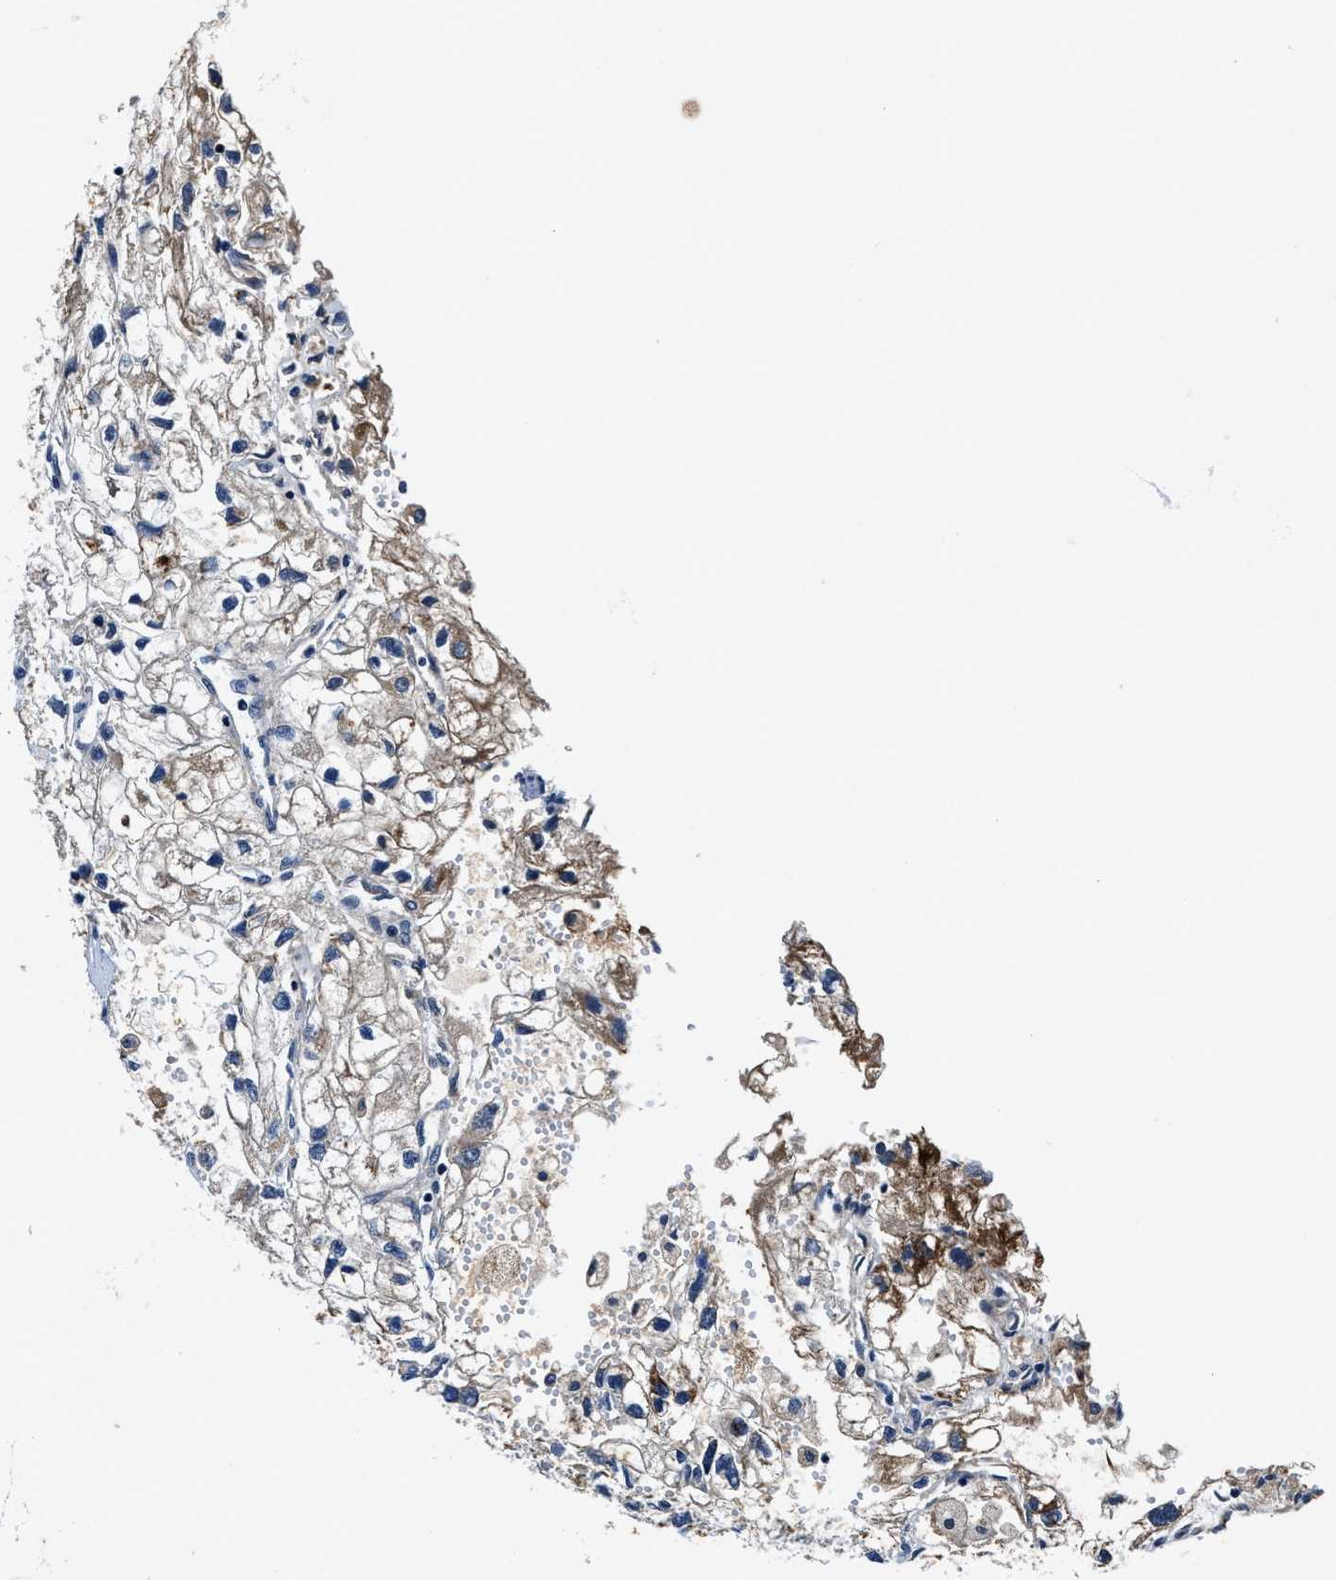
{"staining": {"intensity": "weak", "quantity": "<25%", "location": "cytoplasmic/membranous"}, "tissue": "renal cancer", "cell_type": "Tumor cells", "image_type": "cancer", "snomed": [{"axis": "morphology", "description": "Adenocarcinoma, NOS"}, {"axis": "topography", "description": "Kidney"}], "caption": "Tumor cells are negative for brown protein staining in renal adenocarcinoma. The staining is performed using DAB (3,3'-diaminobenzidine) brown chromogen with nuclei counter-stained in using hematoxylin.", "gene": "PI4KB", "patient": {"sex": "female", "age": 70}}